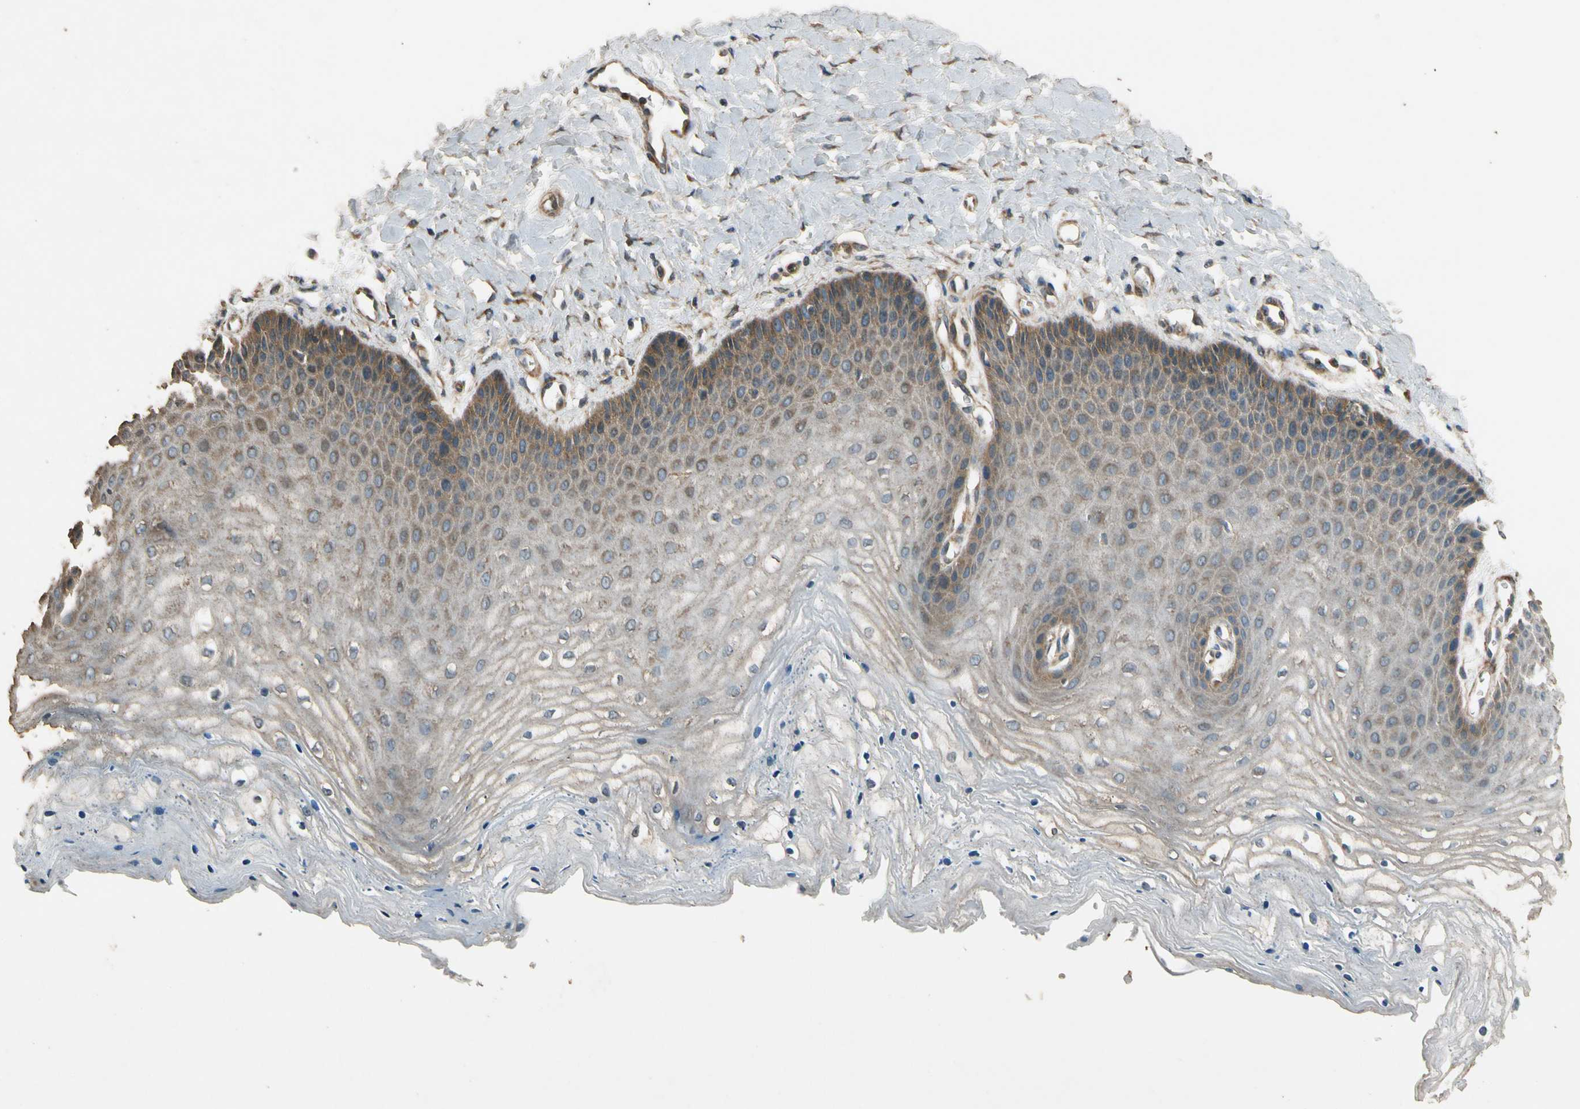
{"staining": {"intensity": "moderate", "quantity": "<25%", "location": "cytoplasmic/membranous"}, "tissue": "vagina", "cell_type": "Squamous epithelial cells", "image_type": "normal", "snomed": [{"axis": "morphology", "description": "Normal tissue, NOS"}, {"axis": "topography", "description": "Vagina"}], "caption": "Immunohistochemical staining of unremarkable human vagina shows <25% levels of moderate cytoplasmic/membranous protein expression in about <25% of squamous epithelial cells. (DAB = brown stain, brightfield microscopy at high magnification).", "gene": "MST1R", "patient": {"sex": "female", "age": 68}}